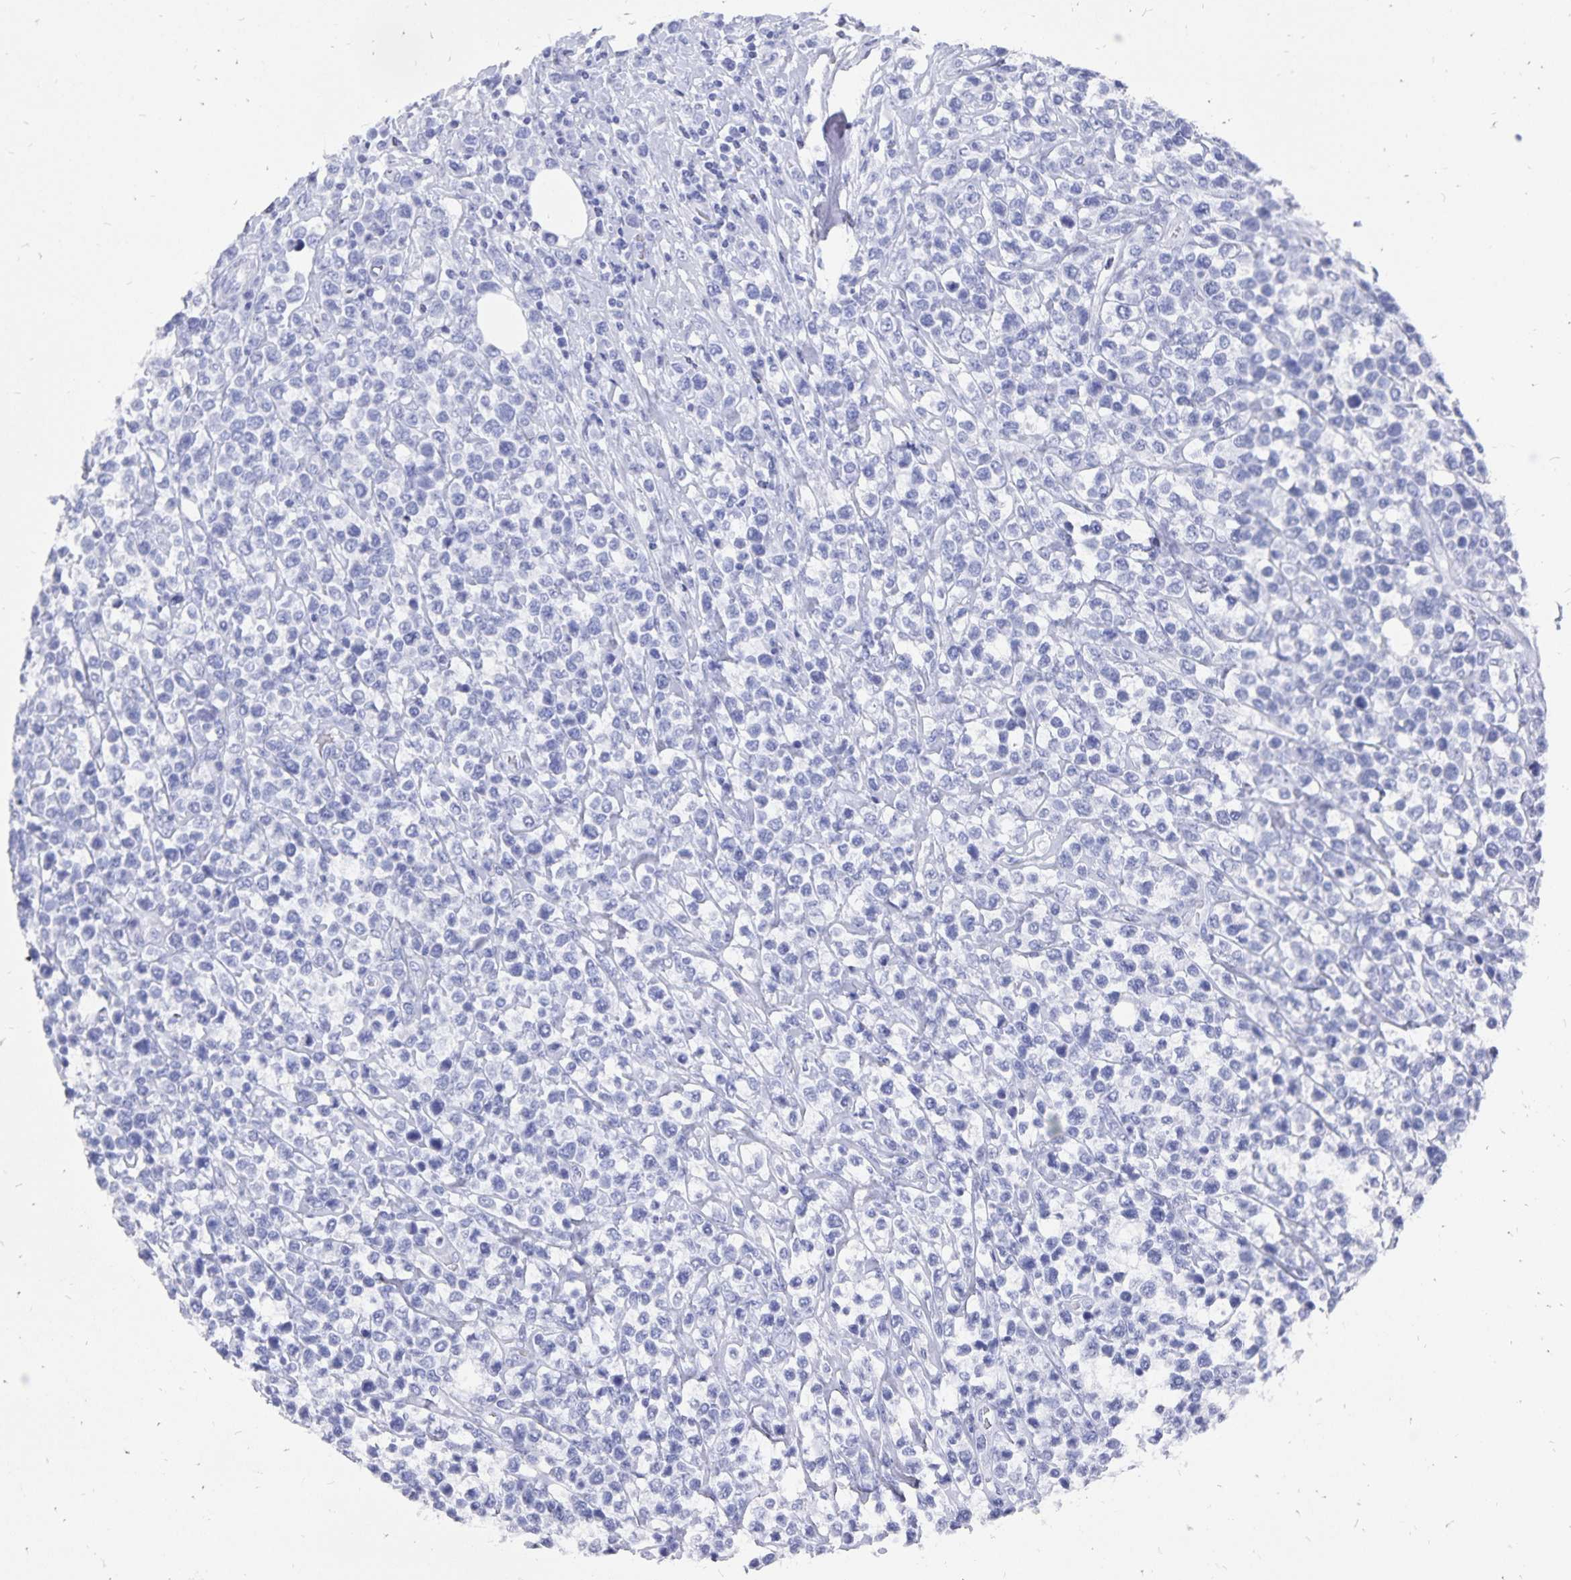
{"staining": {"intensity": "negative", "quantity": "none", "location": "none"}, "tissue": "lymphoma", "cell_type": "Tumor cells", "image_type": "cancer", "snomed": [{"axis": "morphology", "description": "Malignant lymphoma, non-Hodgkin's type, High grade"}, {"axis": "topography", "description": "Soft tissue"}], "caption": "Malignant lymphoma, non-Hodgkin's type (high-grade) was stained to show a protein in brown. There is no significant expression in tumor cells. Brightfield microscopy of IHC stained with DAB (3,3'-diaminobenzidine) (brown) and hematoxylin (blue), captured at high magnification.", "gene": "ADH1A", "patient": {"sex": "female", "age": 56}}